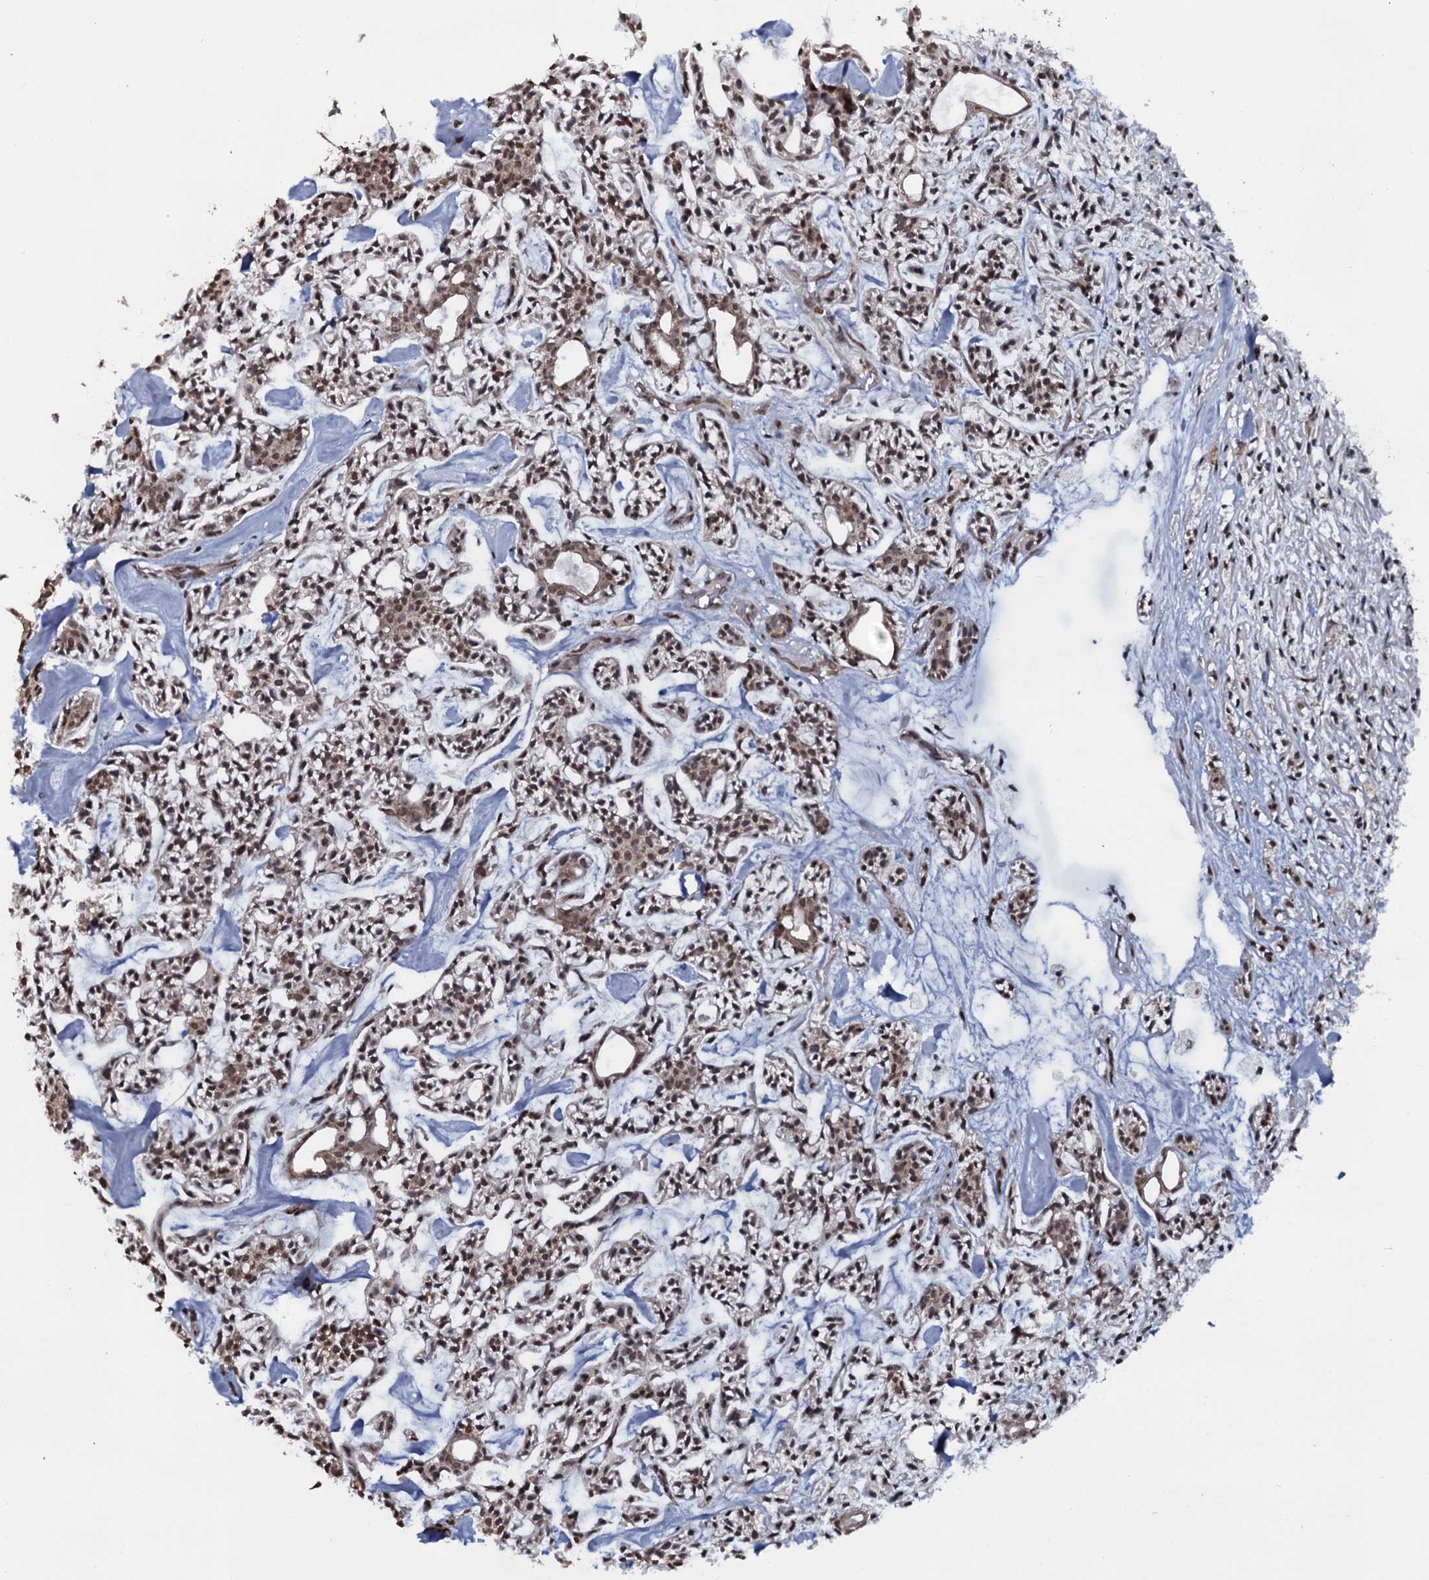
{"staining": {"intensity": "moderate", "quantity": ">75%", "location": "nuclear"}, "tissue": "head and neck cancer", "cell_type": "Tumor cells", "image_type": "cancer", "snomed": [{"axis": "morphology", "description": "Adenocarcinoma, NOS"}, {"axis": "topography", "description": "Salivary gland"}, {"axis": "topography", "description": "Head-Neck"}], "caption": "Immunohistochemistry photomicrograph of neoplastic tissue: head and neck cancer stained using immunohistochemistry (IHC) shows medium levels of moderate protein expression localized specifically in the nuclear of tumor cells, appearing as a nuclear brown color.", "gene": "SH2D4B", "patient": {"sex": "male", "age": 55}}